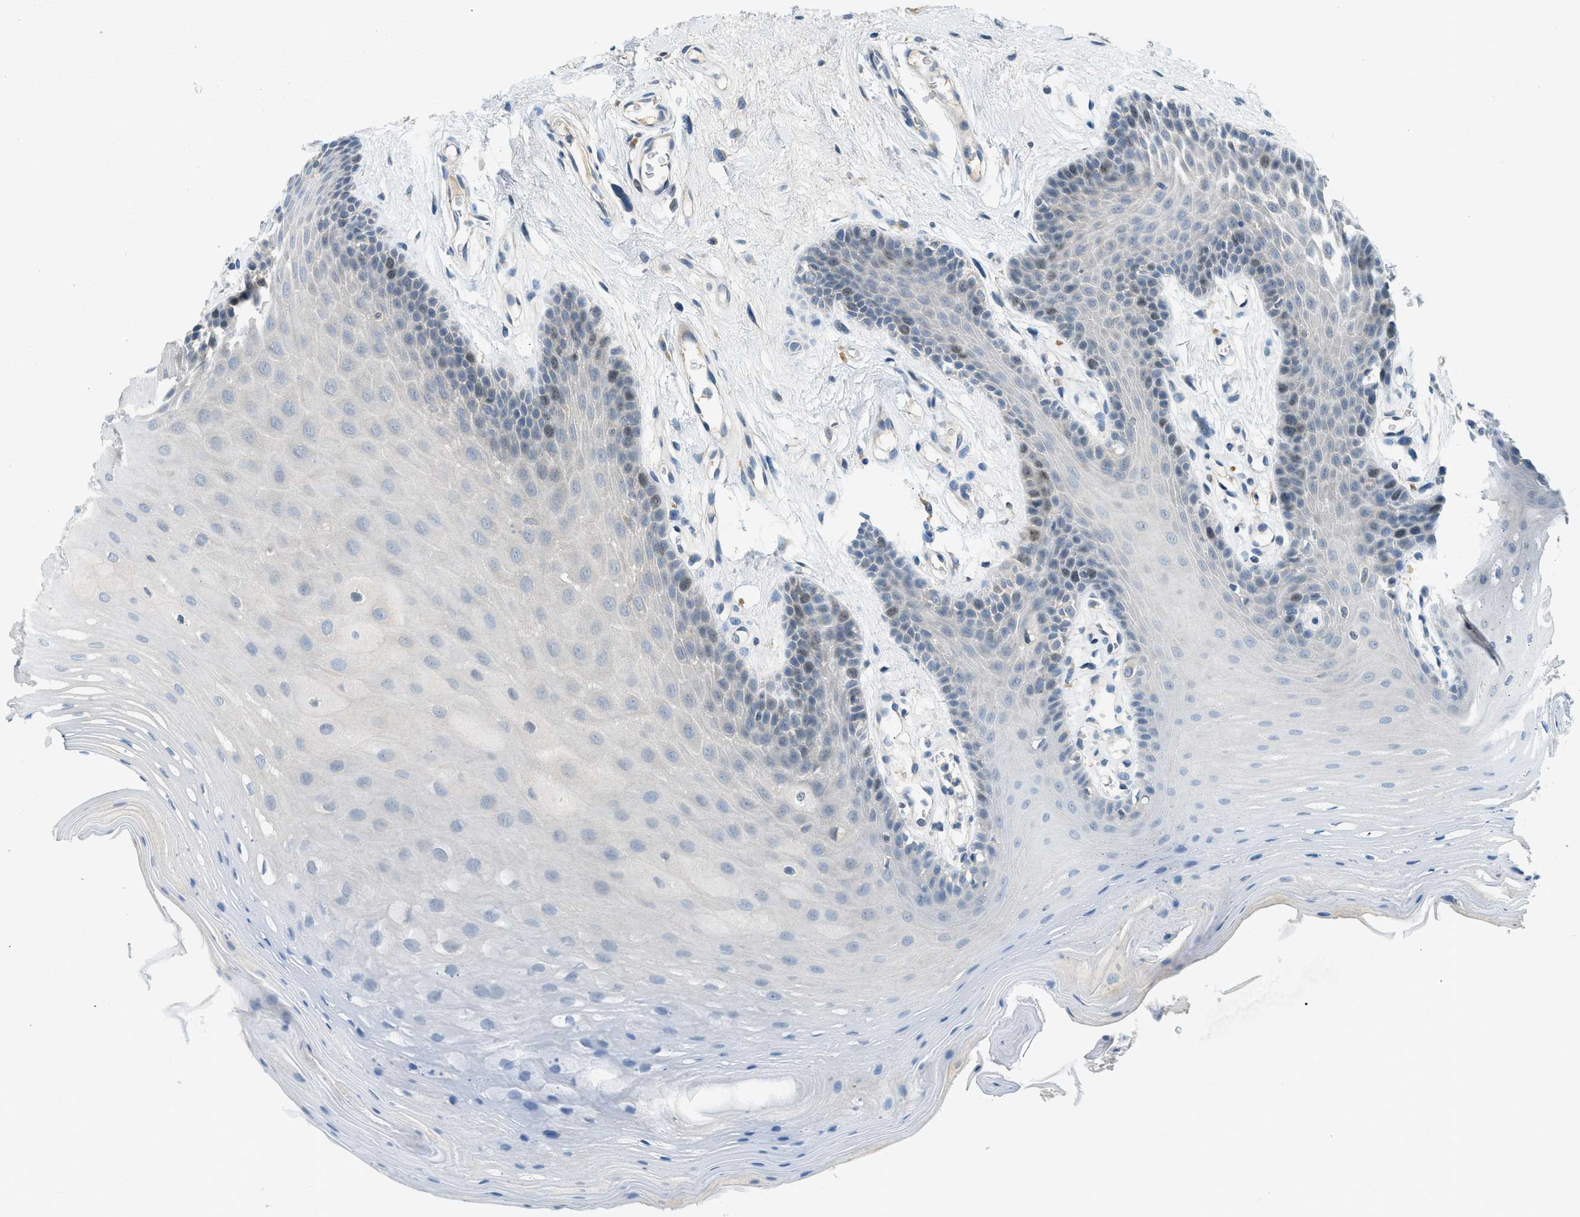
{"staining": {"intensity": "moderate", "quantity": "<25%", "location": "nuclear"}, "tissue": "oral mucosa", "cell_type": "Squamous epithelial cells", "image_type": "normal", "snomed": [{"axis": "morphology", "description": "Normal tissue, NOS"}, {"axis": "morphology", "description": "Squamous cell carcinoma, NOS"}, {"axis": "topography", "description": "Oral tissue"}, {"axis": "topography", "description": "Head-Neck"}], "caption": "Squamous epithelial cells show moderate nuclear staining in approximately <25% of cells in benign oral mucosa.", "gene": "MIS18A", "patient": {"sex": "male", "age": 71}}